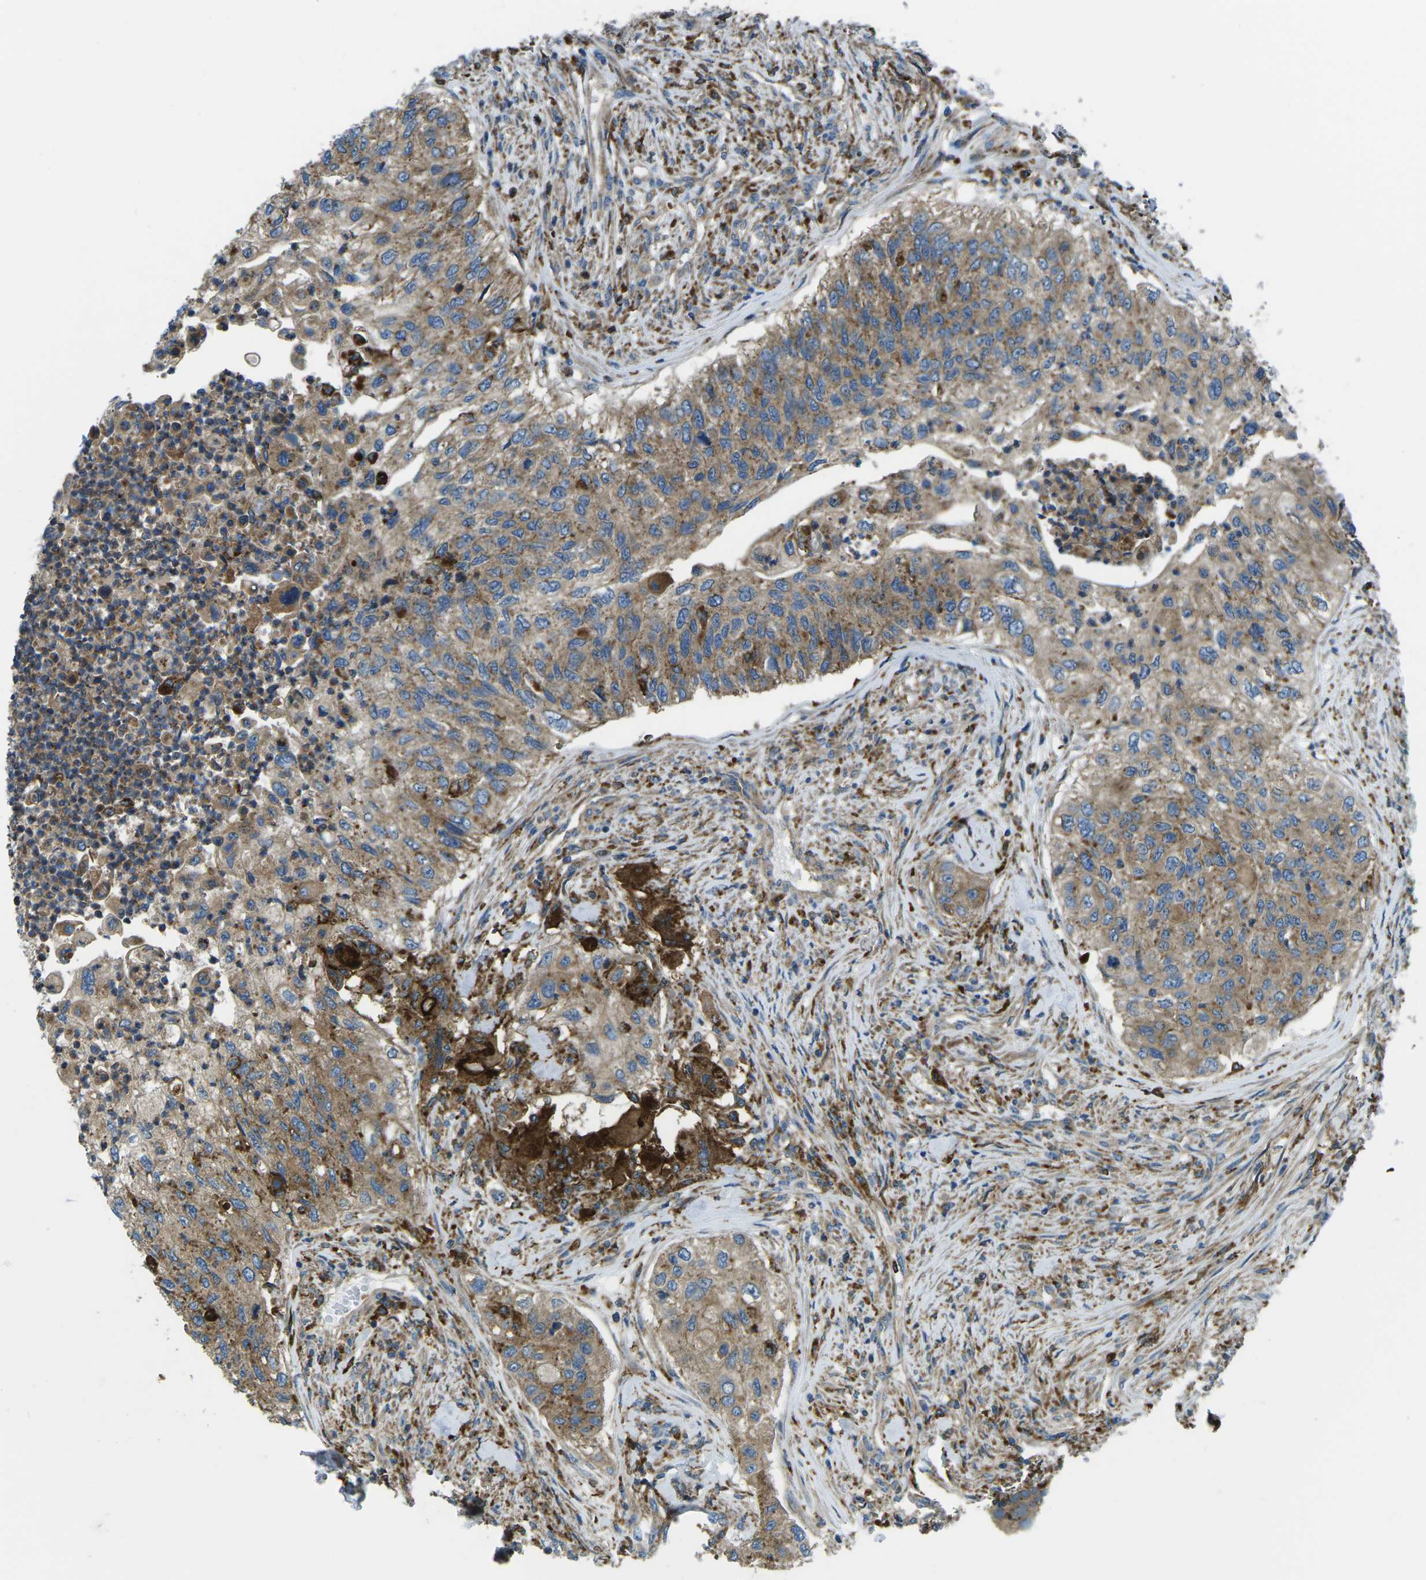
{"staining": {"intensity": "moderate", "quantity": ">75%", "location": "cytoplasmic/membranous"}, "tissue": "urothelial cancer", "cell_type": "Tumor cells", "image_type": "cancer", "snomed": [{"axis": "morphology", "description": "Urothelial carcinoma, High grade"}, {"axis": "topography", "description": "Urinary bladder"}], "caption": "Brown immunohistochemical staining in human high-grade urothelial carcinoma displays moderate cytoplasmic/membranous positivity in approximately >75% of tumor cells.", "gene": "CDK17", "patient": {"sex": "female", "age": 60}}